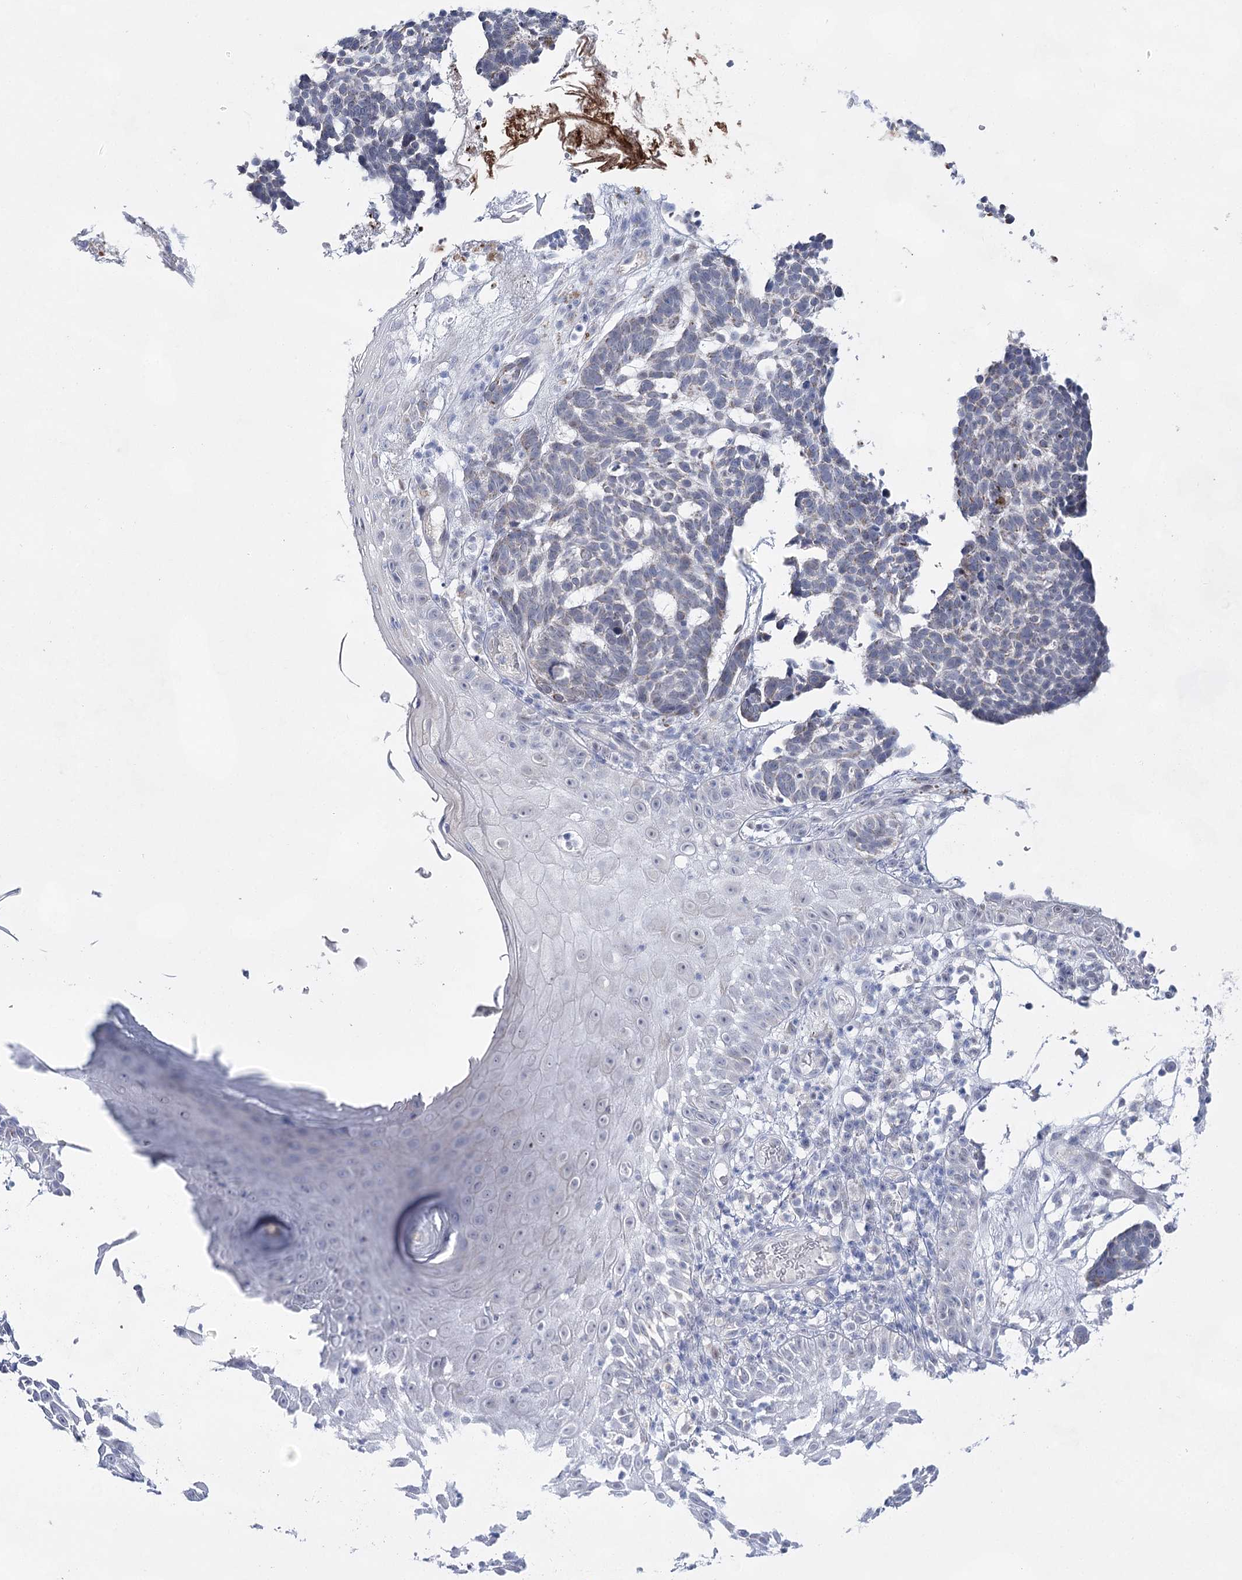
{"staining": {"intensity": "negative", "quantity": "none", "location": "none"}, "tissue": "skin cancer", "cell_type": "Tumor cells", "image_type": "cancer", "snomed": [{"axis": "morphology", "description": "Basal cell carcinoma"}, {"axis": "topography", "description": "Skin"}], "caption": "The image exhibits no significant positivity in tumor cells of basal cell carcinoma (skin).", "gene": "BPHL", "patient": {"sex": "male", "age": 85}}